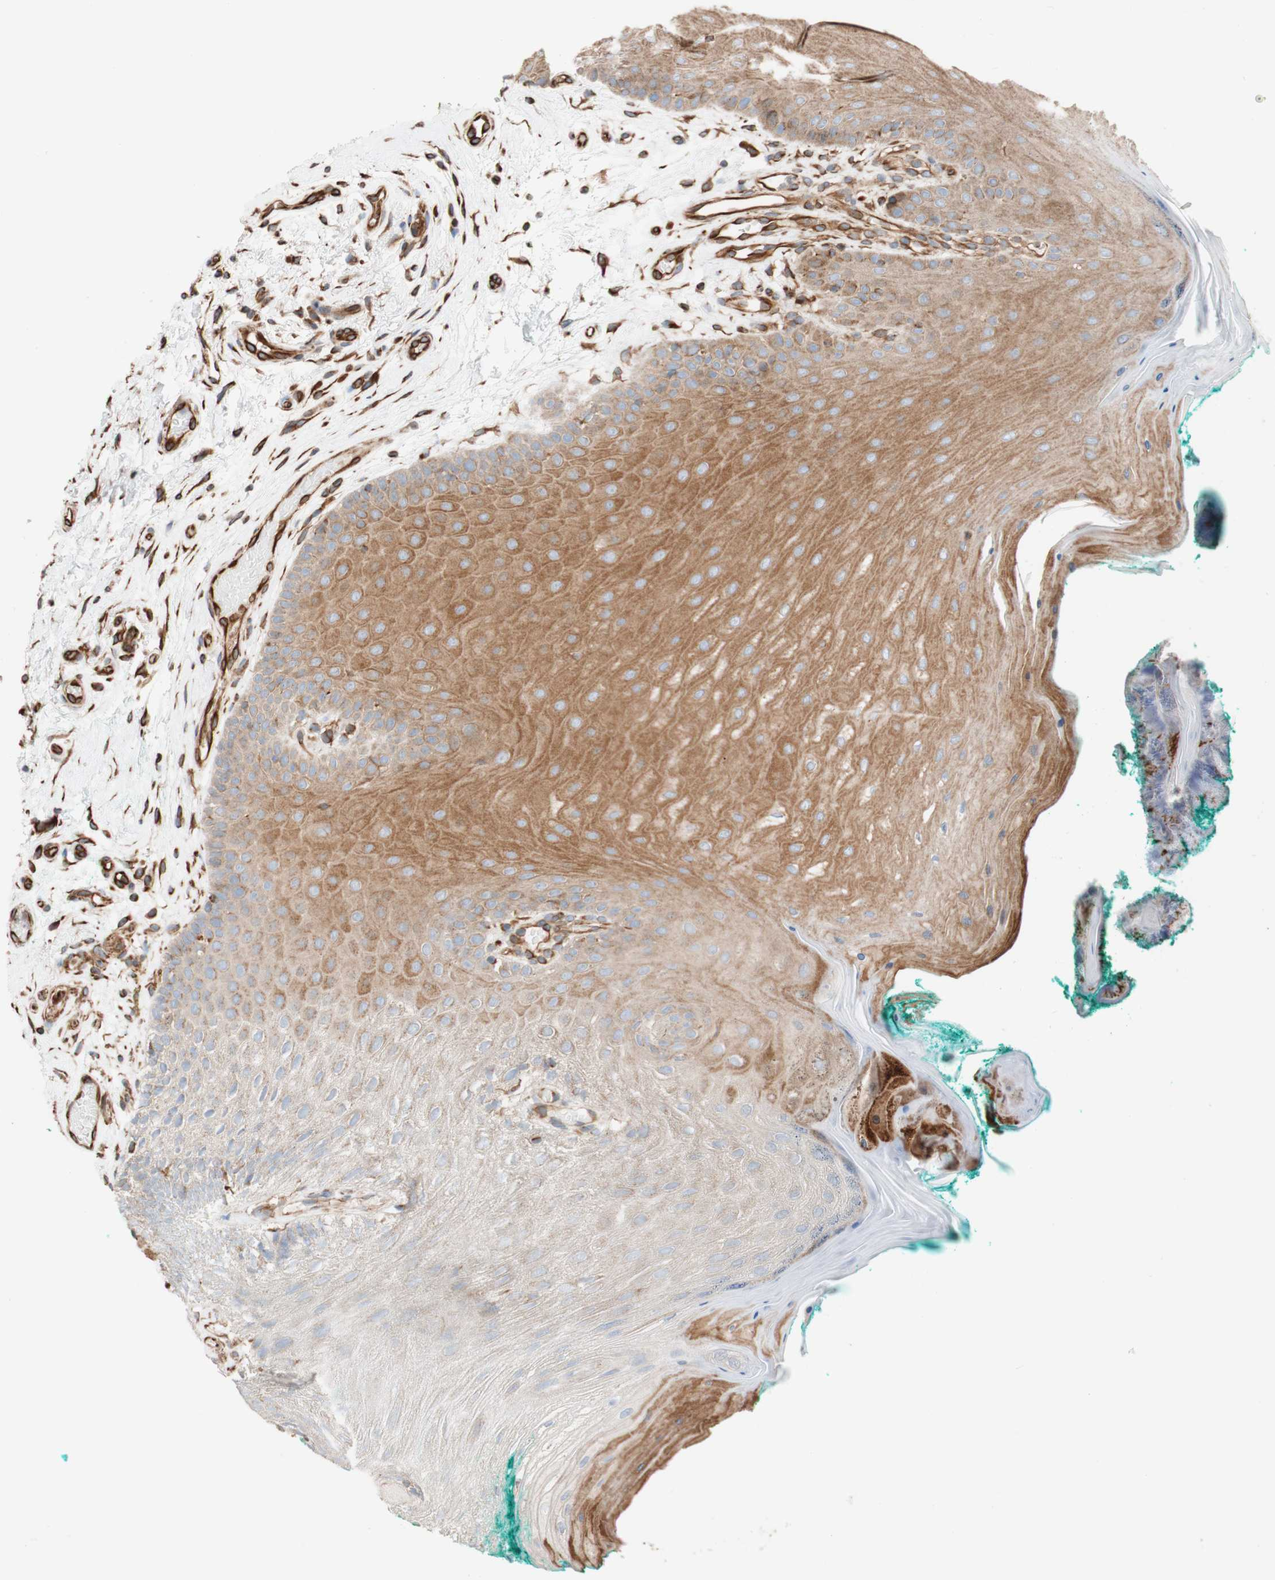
{"staining": {"intensity": "moderate", "quantity": ">75%", "location": "cytoplasmic/membranous"}, "tissue": "oral mucosa", "cell_type": "Squamous epithelial cells", "image_type": "normal", "snomed": [{"axis": "morphology", "description": "Normal tissue, NOS"}, {"axis": "topography", "description": "Skeletal muscle"}, {"axis": "topography", "description": "Oral tissue"}], "caption": "This histopathology image exhibits normal oral mucosa stained with immunohistochemistry (IHC) to label a protein in brown. The cytoplasmic/membranous of squamous epithelial cells show moderate positivity for the protein. Nuclei are counter-stained blue.", "gene": "C1orf43", "patient": {"sex": "male", "age": 58}}